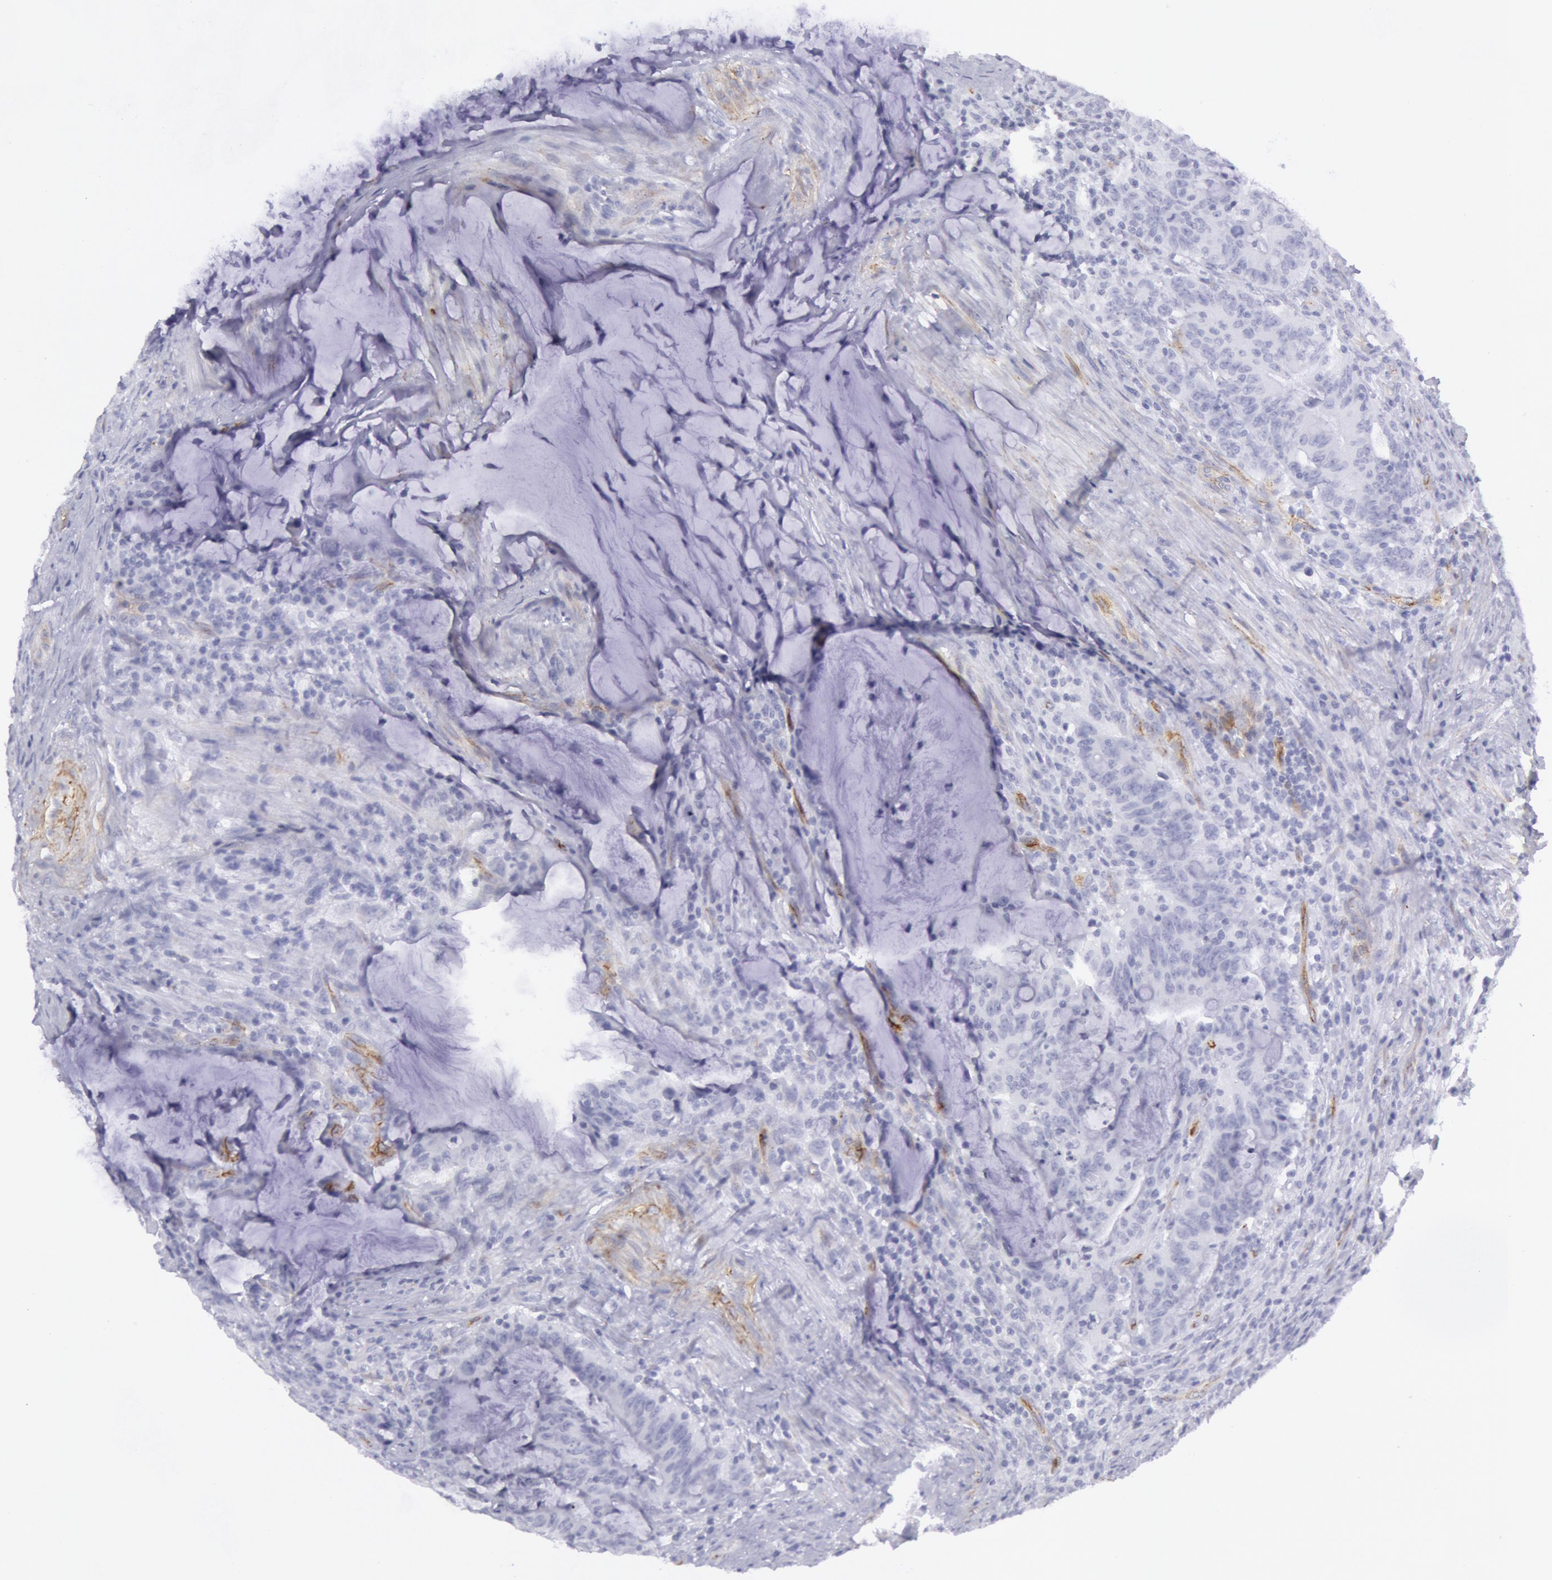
{"staining": {"intensity": "negative", "quantity": "none", "location": "none"}, "tissue": "colorectal cancer", "cell_type": "Tumor cells", "image_type": "cancer", "snomed": [{"axis": "morphology", "description": "Adenocarcinoma, NOS"}, {"axis": "topography", "description": "Colon"}], "caption": "Tumor cells are negative for brown protein staining in colorectal adenocarcinoma.", "gene": "CDH13", "patient": {"sex": "male", "age": 54}}